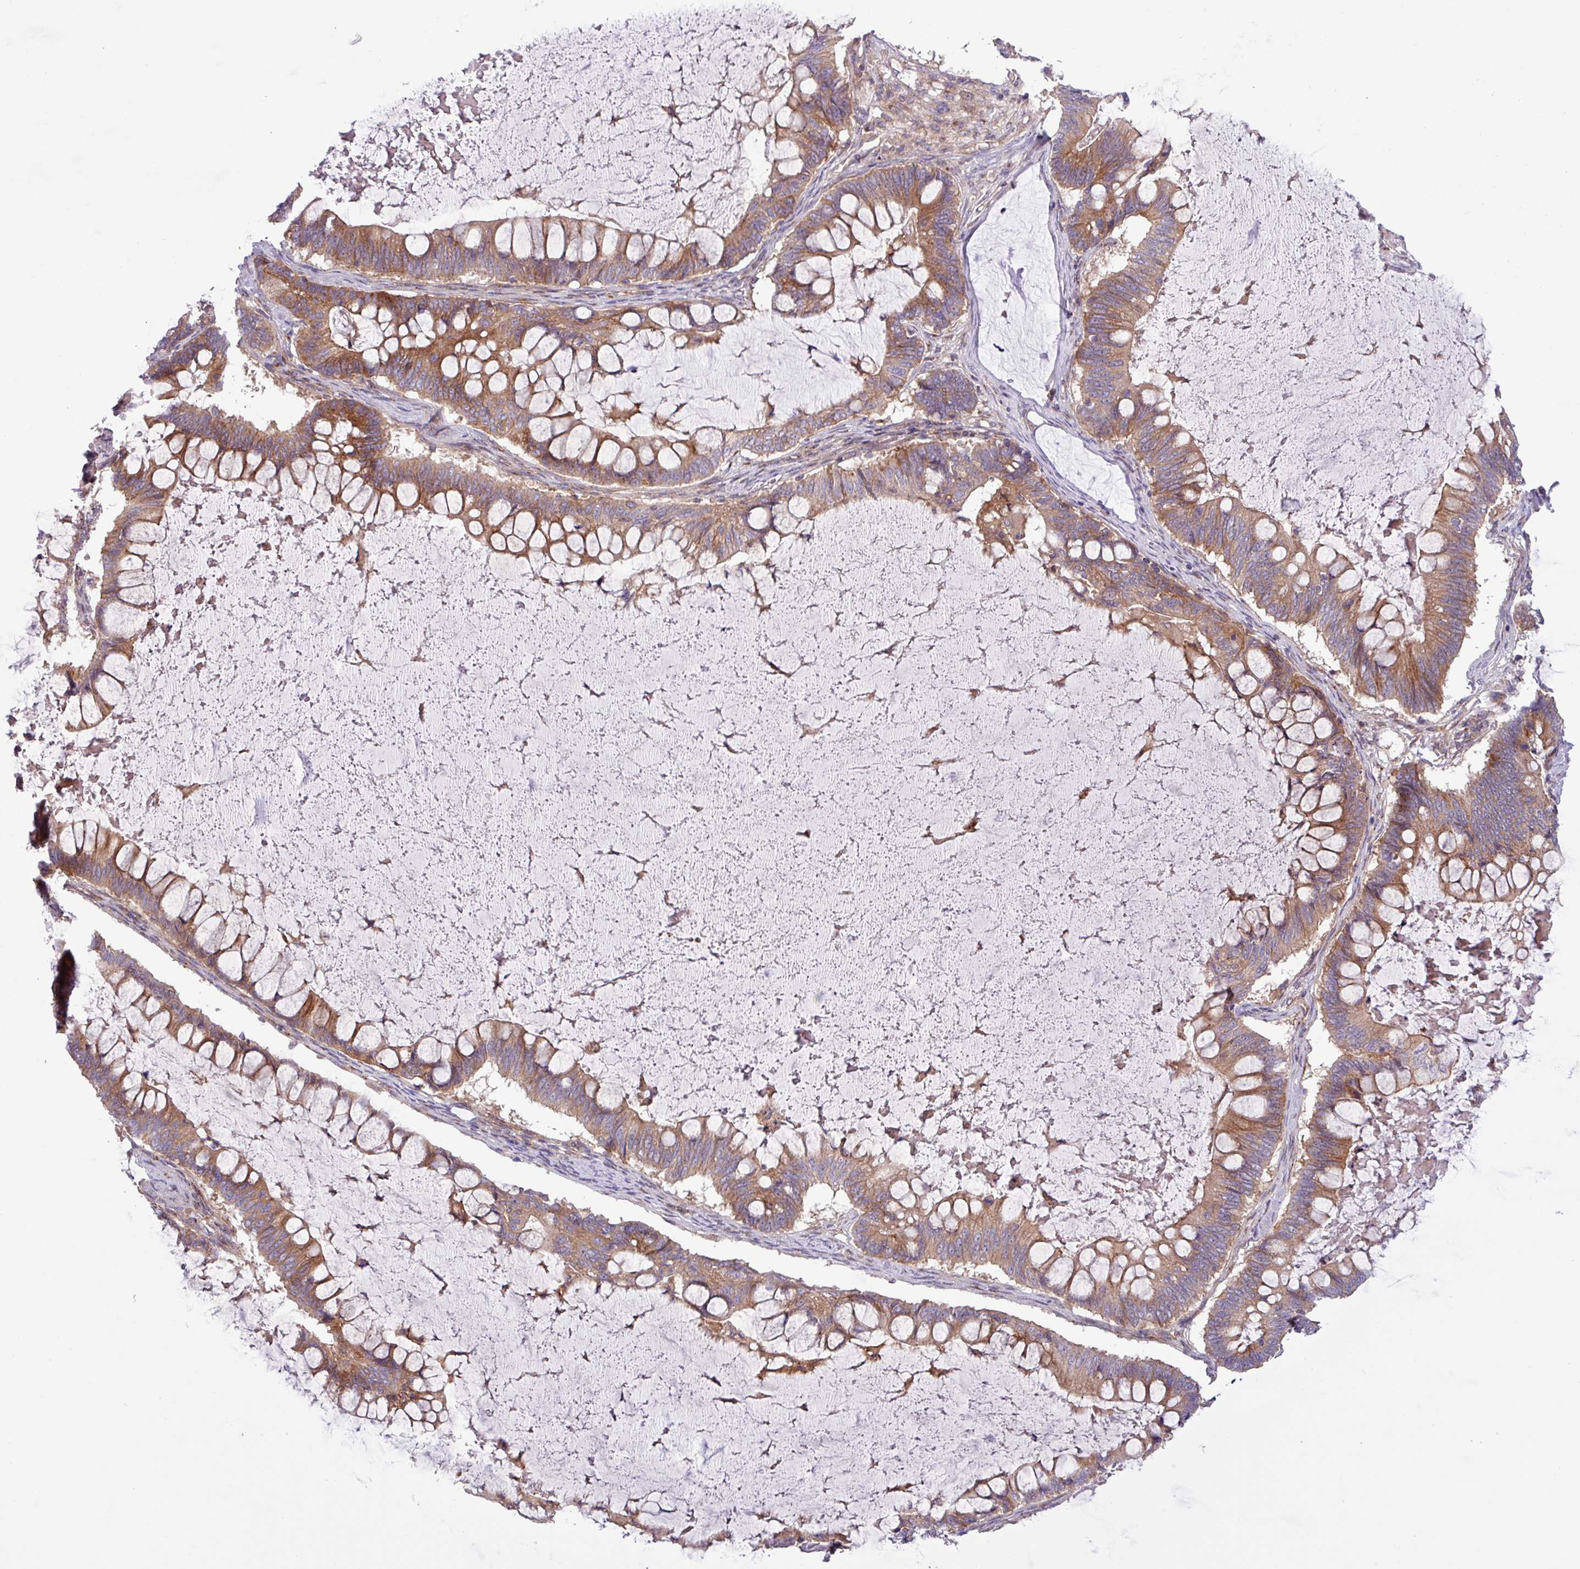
{"staining": {"intensity": "moderate", "quantity": ">75%", "location": "cytoplasmic/membranous"}, "tissue": "ovarian cancer", "cell_type": "Tumor cells", "image_type": "cancer", "snomed": [{"axis": "morphology", "description": "Cystadenocarcinoma, mucinous, NOS"}, {"axis": "topography", "description": "Ovary"}], "caption": "This is a histology image of immunohistochemistry (IHC) staining of ovarian mucinous cystadenocarcinoma, which shows moderate expression in the cytoplasmic/membranous of tumor cells.", "gene": "RAB19", "patient": {"sex": "female", "age": 61}}